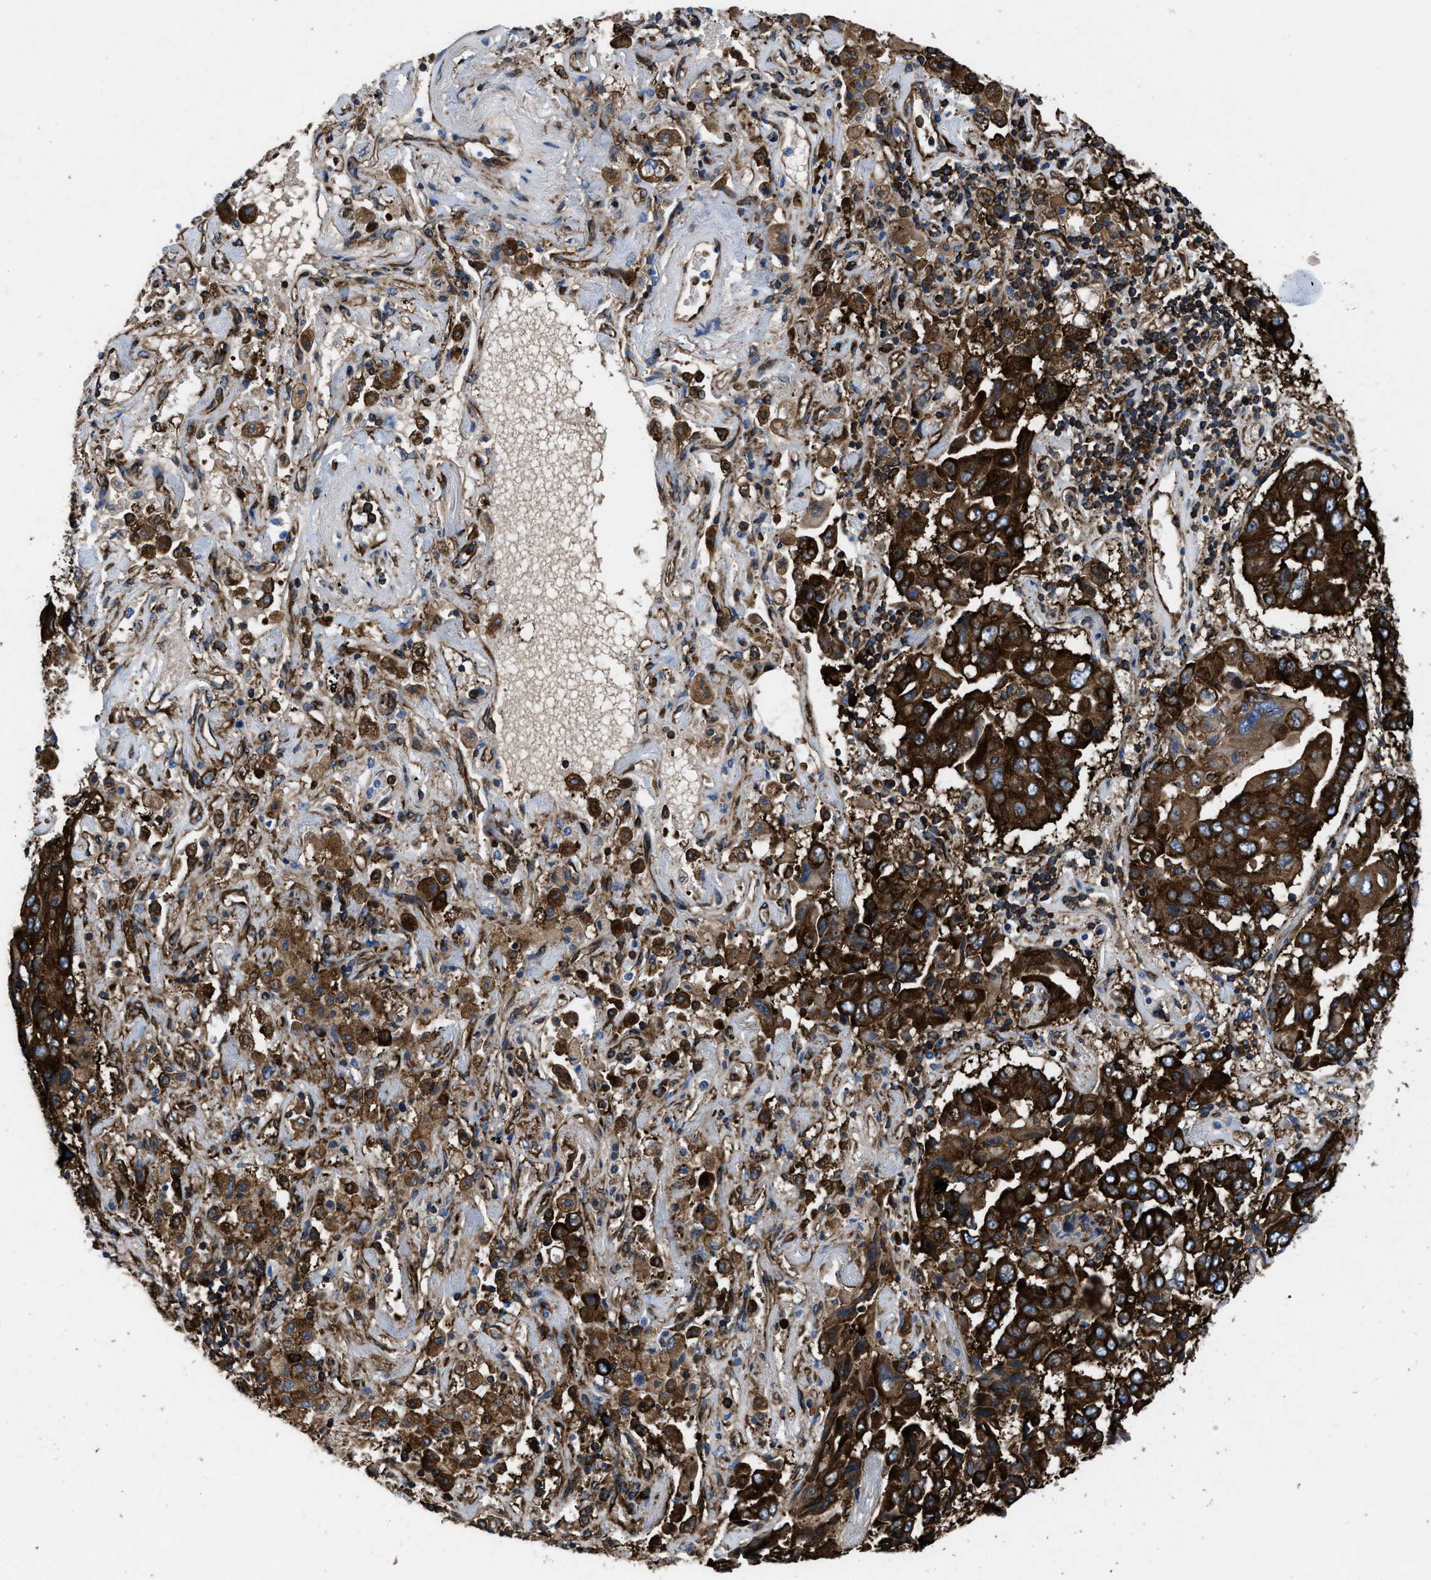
{"staining": {"intensity": "strong", "quantity": ">75%", "location": "cytoplasmic/membranous"}, "tissue": "lung cancer", "cell_type": "Tumor cells", "image_type": "cancer", "snomed": [{"axis": "morphology", "description": "Adenocarcinoma, NOS"}, {"axis": "topography", "description": "Lung"}], "caption": "Brown immunohistochemical staining in human lung cancer (adenocarcinoma) shows strong cytoplasmic/membranous staining in approximately >75% of tumor cells. Immunohistochemistry (ihc) stains the protein in brown and the nuclei are stained blue.", "gene": "CAPRIN1", "patient": {"sex": "female", "age": 65}}